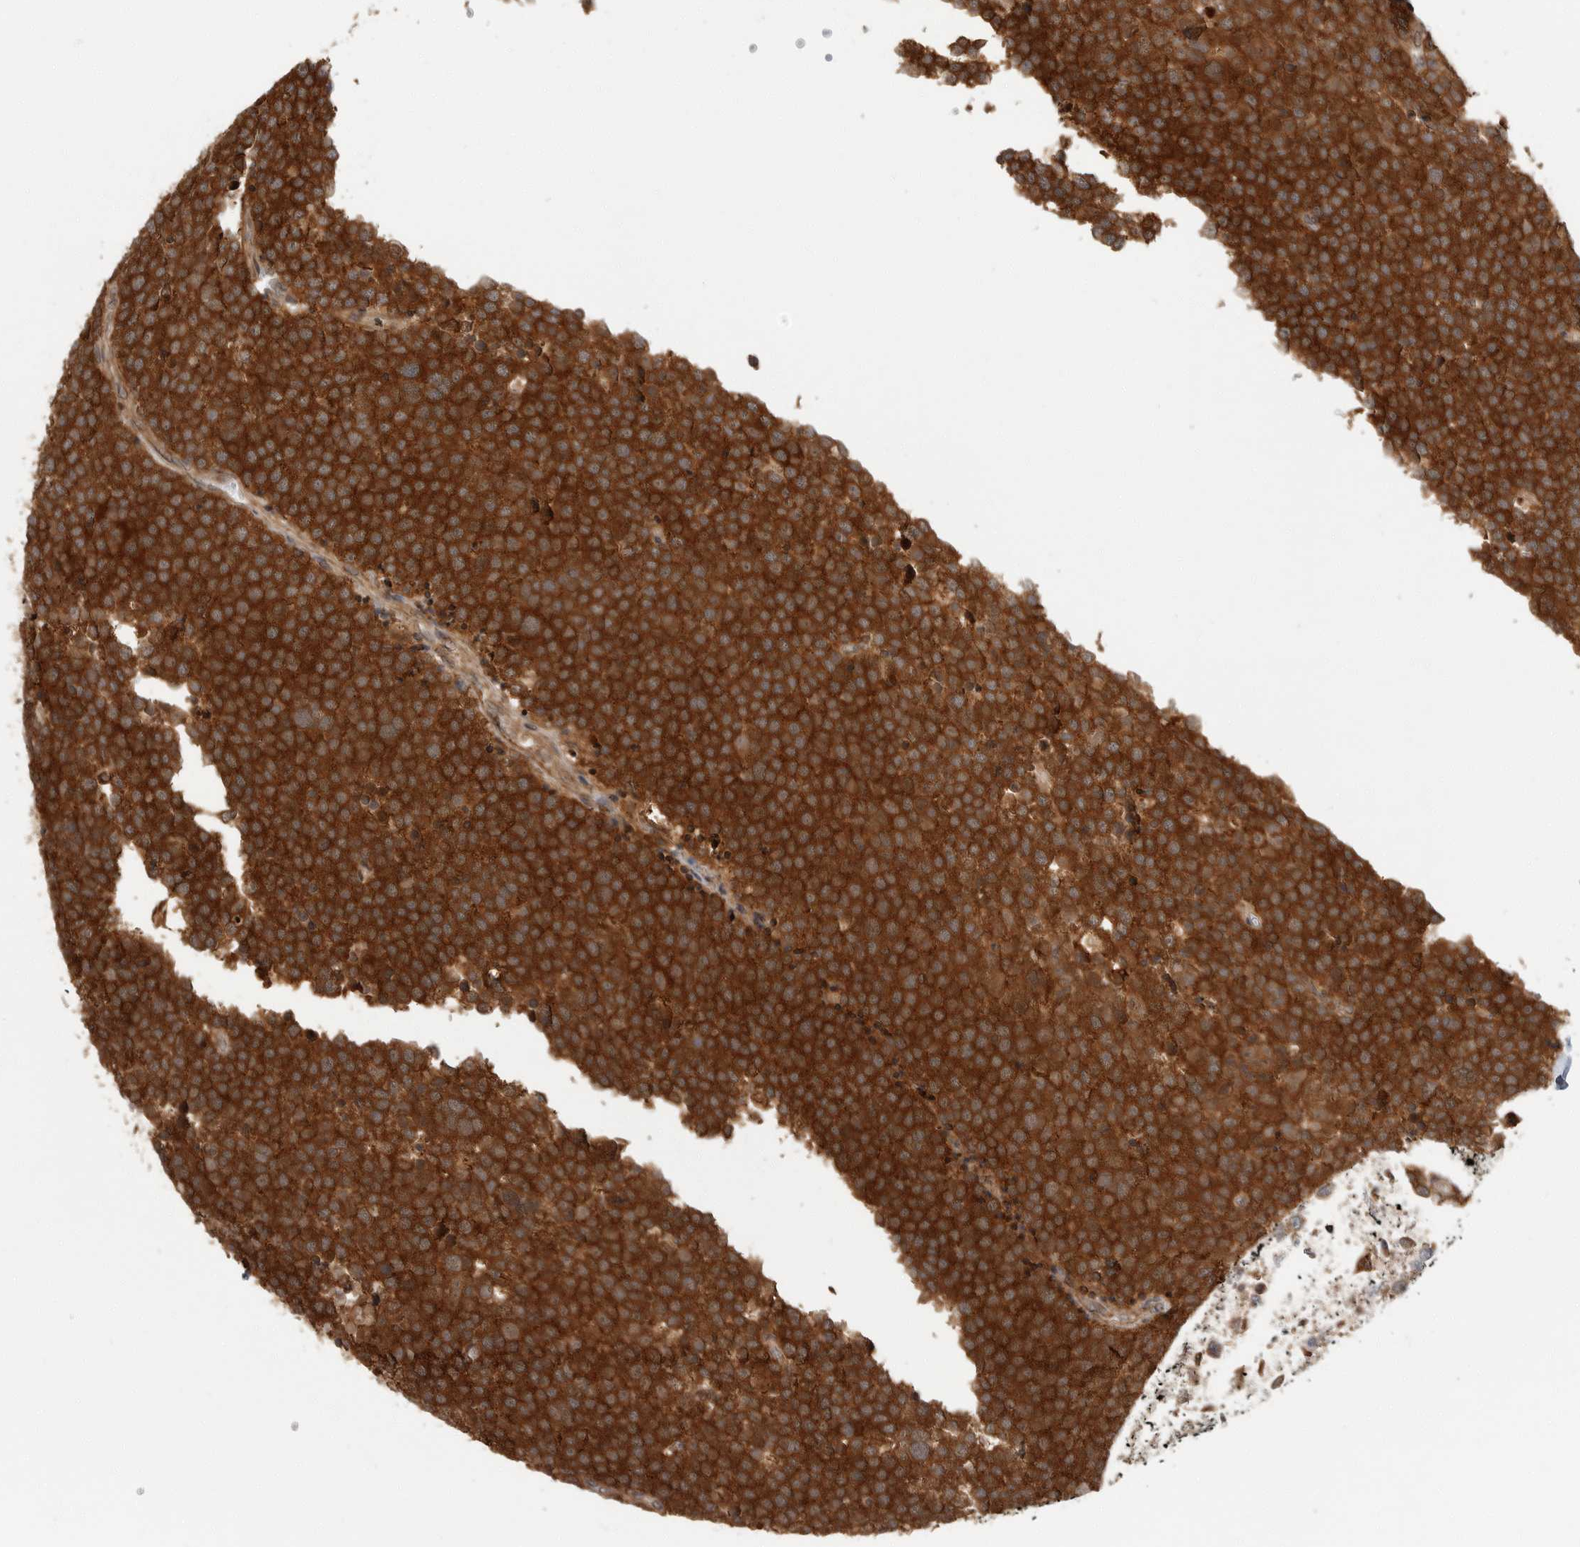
{"staining": {"intensity": "strong", "quantity": ">75%", "location": "cytoplasmic/membranous"}, "tissue": "testis cancer", "cell_type": "Tumor cells", "image_type": "cancer", "snomed": [{"axis": "morphology", "description": "Seminoma, NOS"}, {"axis": "topography", "description": "Testis"}], "caption": "Tumor cells reveal high levels of strong cytoplasmic/membranous positivity in about >75% of cells in human seminoma (testis).", "gene": "ERN1", "patient": {"sex": "male", "age": 71}}